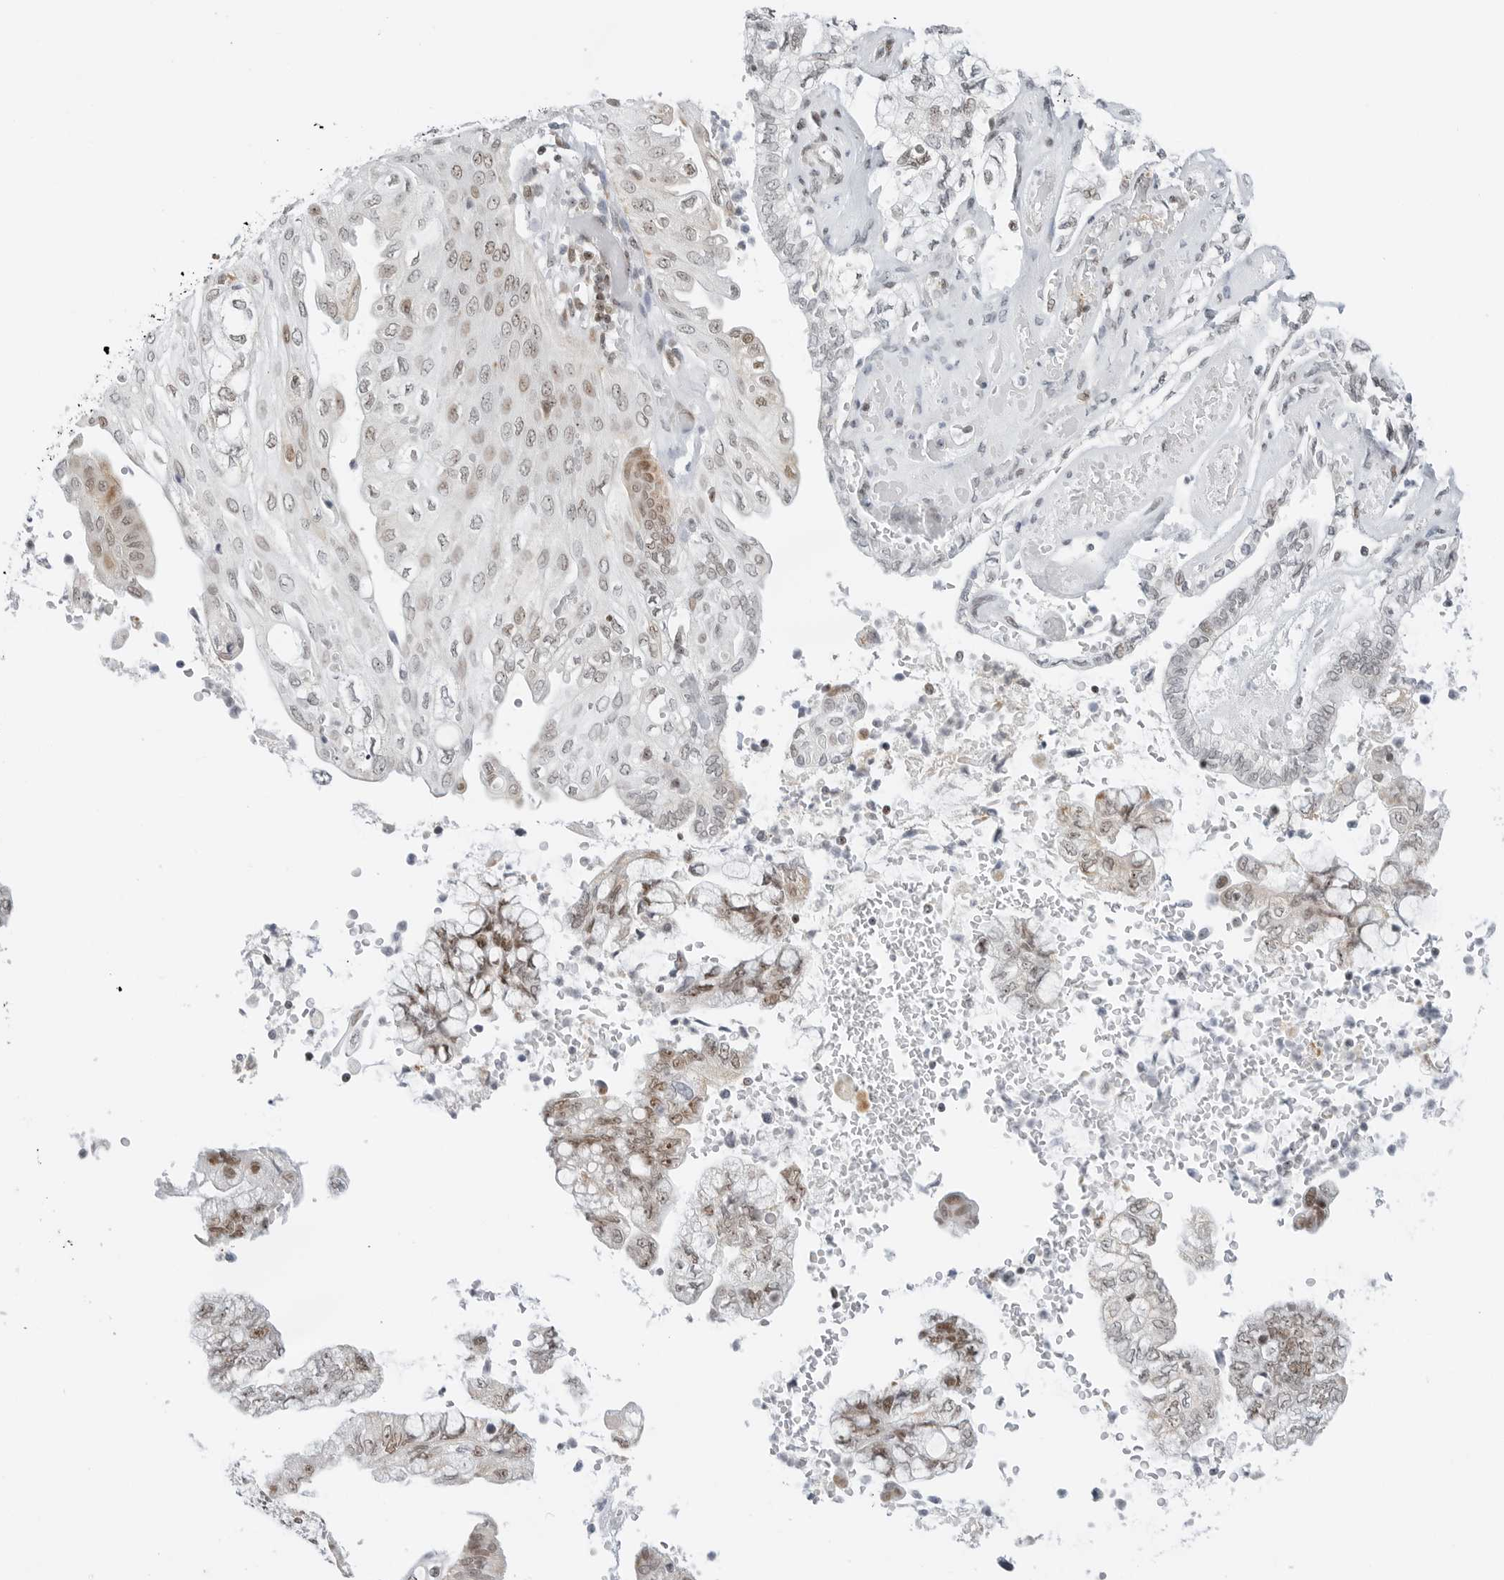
{"staining": {"intensity": "moderate", "quantity": "<25%", "location": "nuclear"}, "tissue": "pancreatic cancer", "cell_type": "Tumor cells", "image_type": "cancer", "snomed": [{"axis": "morphology", "description": "Adenocarcinoma, NOS"}, {"axis": "topography", "description": "Pancreas"}], "caption": "Pancreatic cancer was stained to show a protein in brown. There is low levels of moderate nuclear staining in approximately <25% of tumor cells. (Stains: DAB (3,3'-diaminobenzidine) in brown, nuclei in blue, Microscopy: brightfield microscopy at high magnification).", "gene": "RIMKLA", "patient": {"sex": "female", "age": 73}}